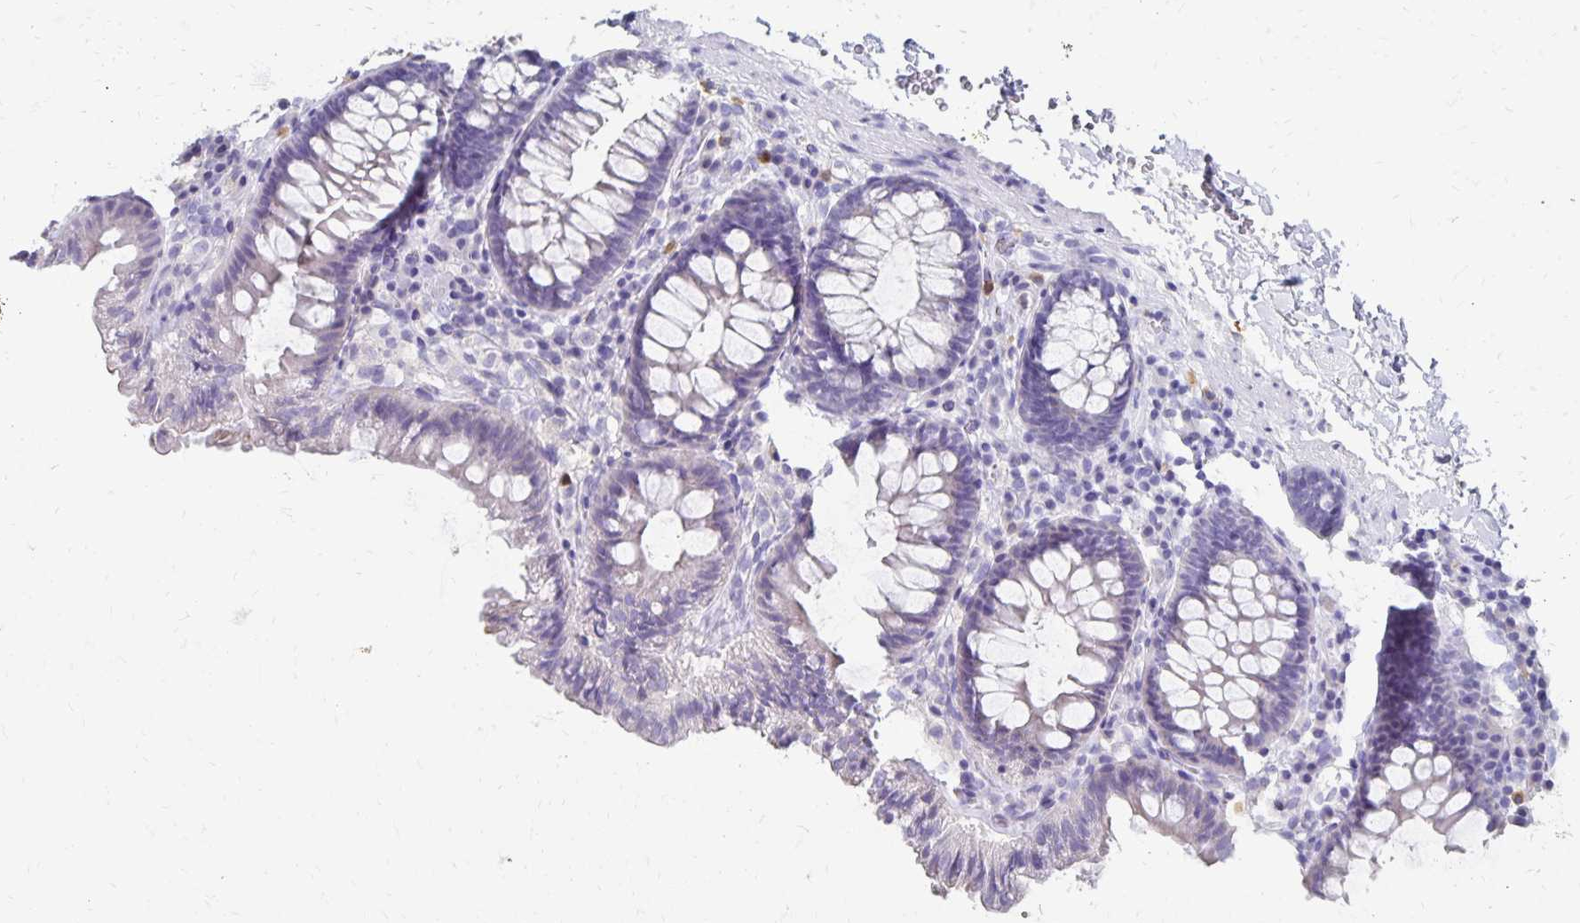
{"staining": {"intensity": "negative", "quantity": "none", "location": "none"}, "tissue": "colon", "cell_type": "Endothelial cells", "image_type": "normal", "snomed": [{"axis": "morphology", "description": "Normal tissue, NOS"}, {"axis": "topography", "description": "Colon"}, {"axis": "topography", "description": "Peripheral nerve tissue"}], "caption": "This is an immunohistochemistry histopathology image of normal human colon. There is no staining in endothelial cells.", "gene": "DYNLT4", "patient": {"sex": "male", "age": 84}}